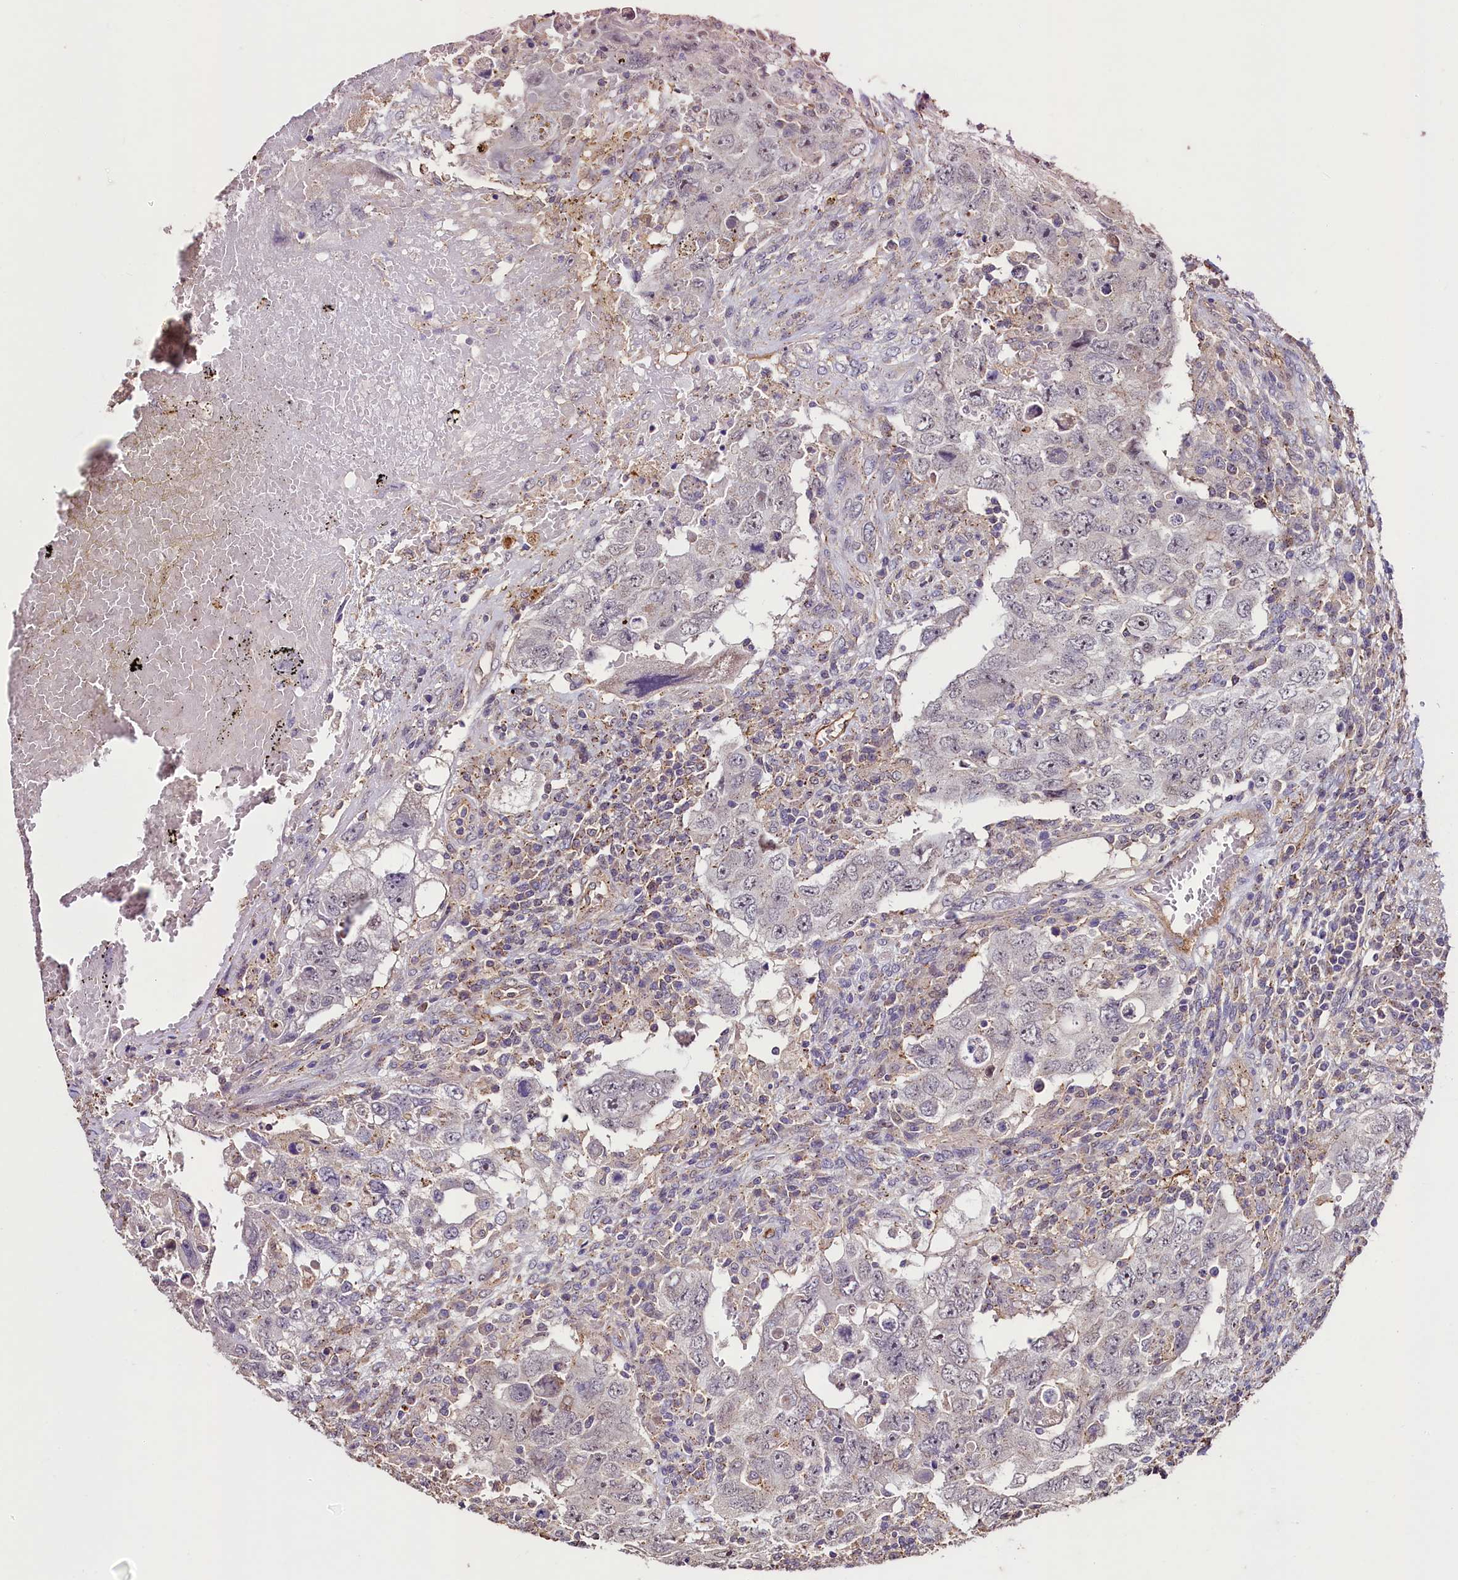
{"staining": {"intensity": "negative", "quantity": "none", "location": "none"}, "tissue": "testis cancer", "cell_type": "Tumor cells", "image_type": "cancer", "snomed": [{"axis": "morphology", "description": "Carcinoma, Embryonal, NOS"}, {"axis": "topography", "description": "Testis"}], "caption": "The IHC histopathology image has no significant staining in tumor cells of testis cancer (embryonal carcinoma) tissue.", "gene": "PALM", "patient": {"sex": "male", "age": 26}}